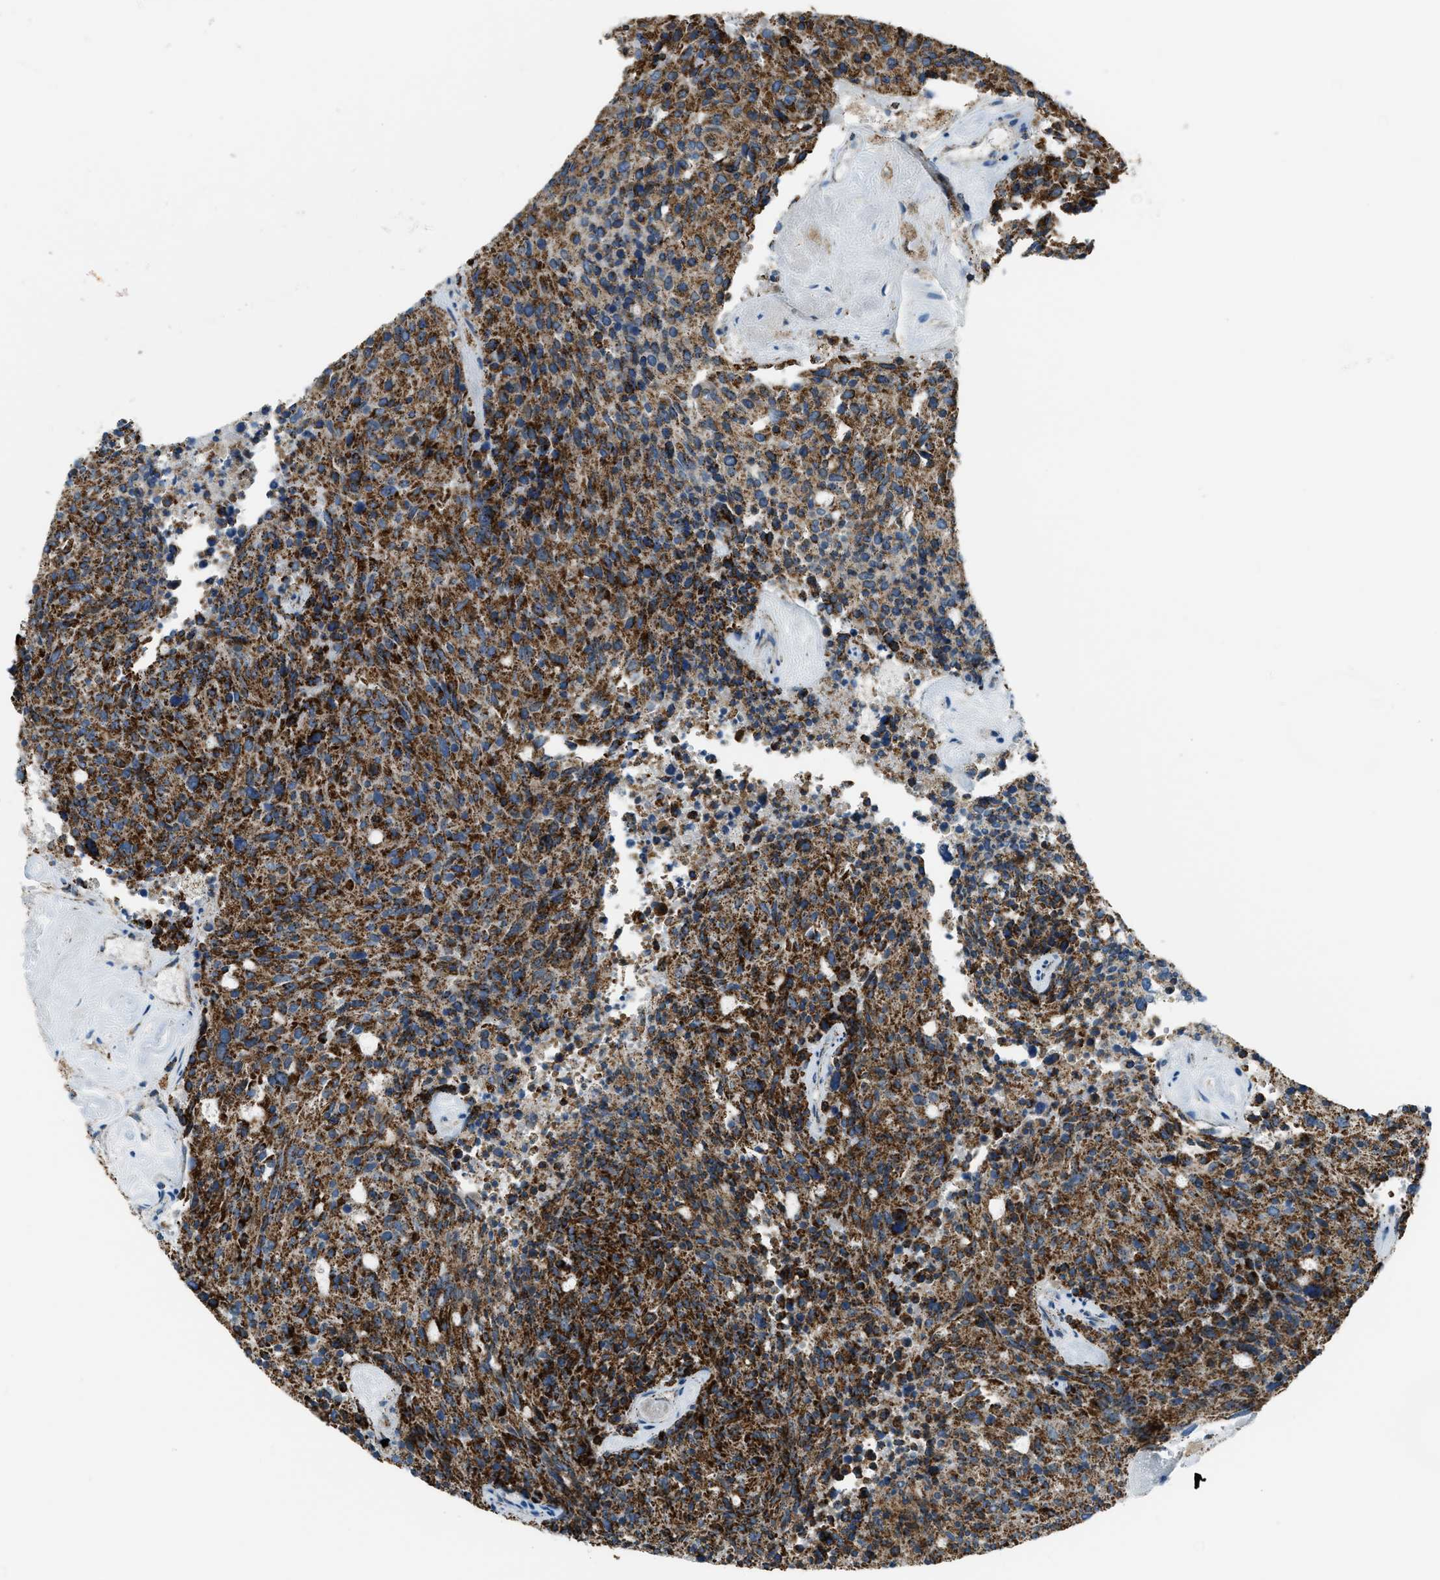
{"staining": {"intensity": "strong", "quantity": ">75%", "location": "cytoplasmic/membranous"}, "tissue": "carcinoid", "cell_type": "Tumor cells", "image_type": "cancer", "snomed": [{"axis": "morphology", "description": "Carcinoid, malignant, NOS"}, {"axis": "topography", "description": "Pancreas"}], "caption": "There is high levels of strong cytoplasmic/membranous staining in tumor cells of carcinoid (malignant), as demonstrated by immunohistochemical staining (brown color).", "gene": "MDH2", "patient": {"sex": "female", "age": 54}}